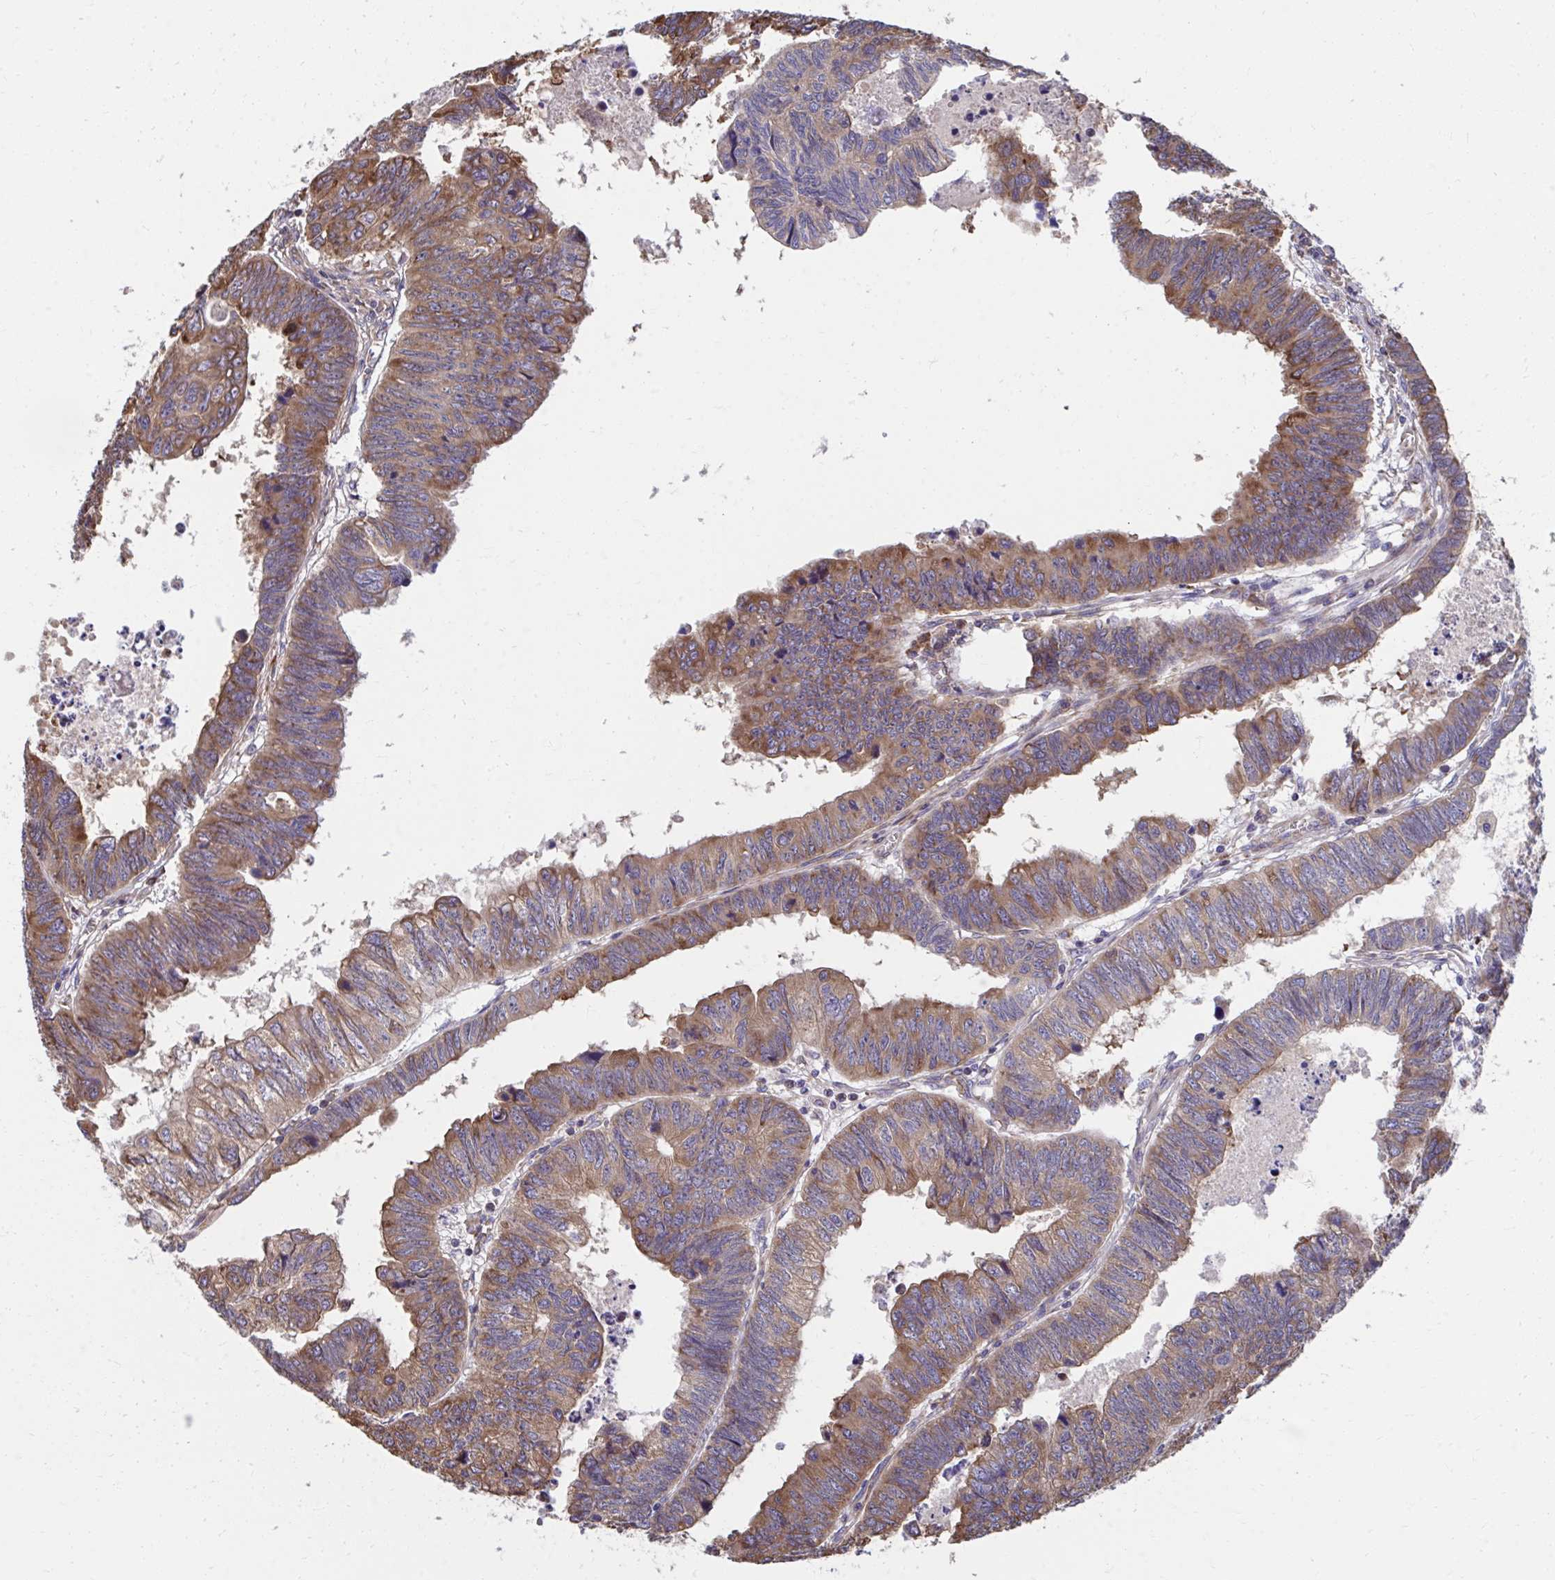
{"staining": {"intensity": "moderate", "quantity": ">75%", "location": "cytoplasmic/membranous"}, "tissue": "colorectal cancer", "cell_type": "Tumor cells", "image_type": "cancer", "snomed": [{"axis": "morphology", "description": "Adenocarcinoma, NOS"}, {"axis": "topography", "description": "Colon"}], "caption": "Adenocarcinoma (colorectal) stained with IHC shows moderate cytoplasmic/membranous positivity in about >75% of tumor cells. The staining is performed using DAB (3,3'-diaminobenzidine) brown chromogen to label protein expression. The nuclei are counter-stained blue using hematoxylin.", "gene": "ZNF778", "patient": {"sex": "male", "age": 62}}